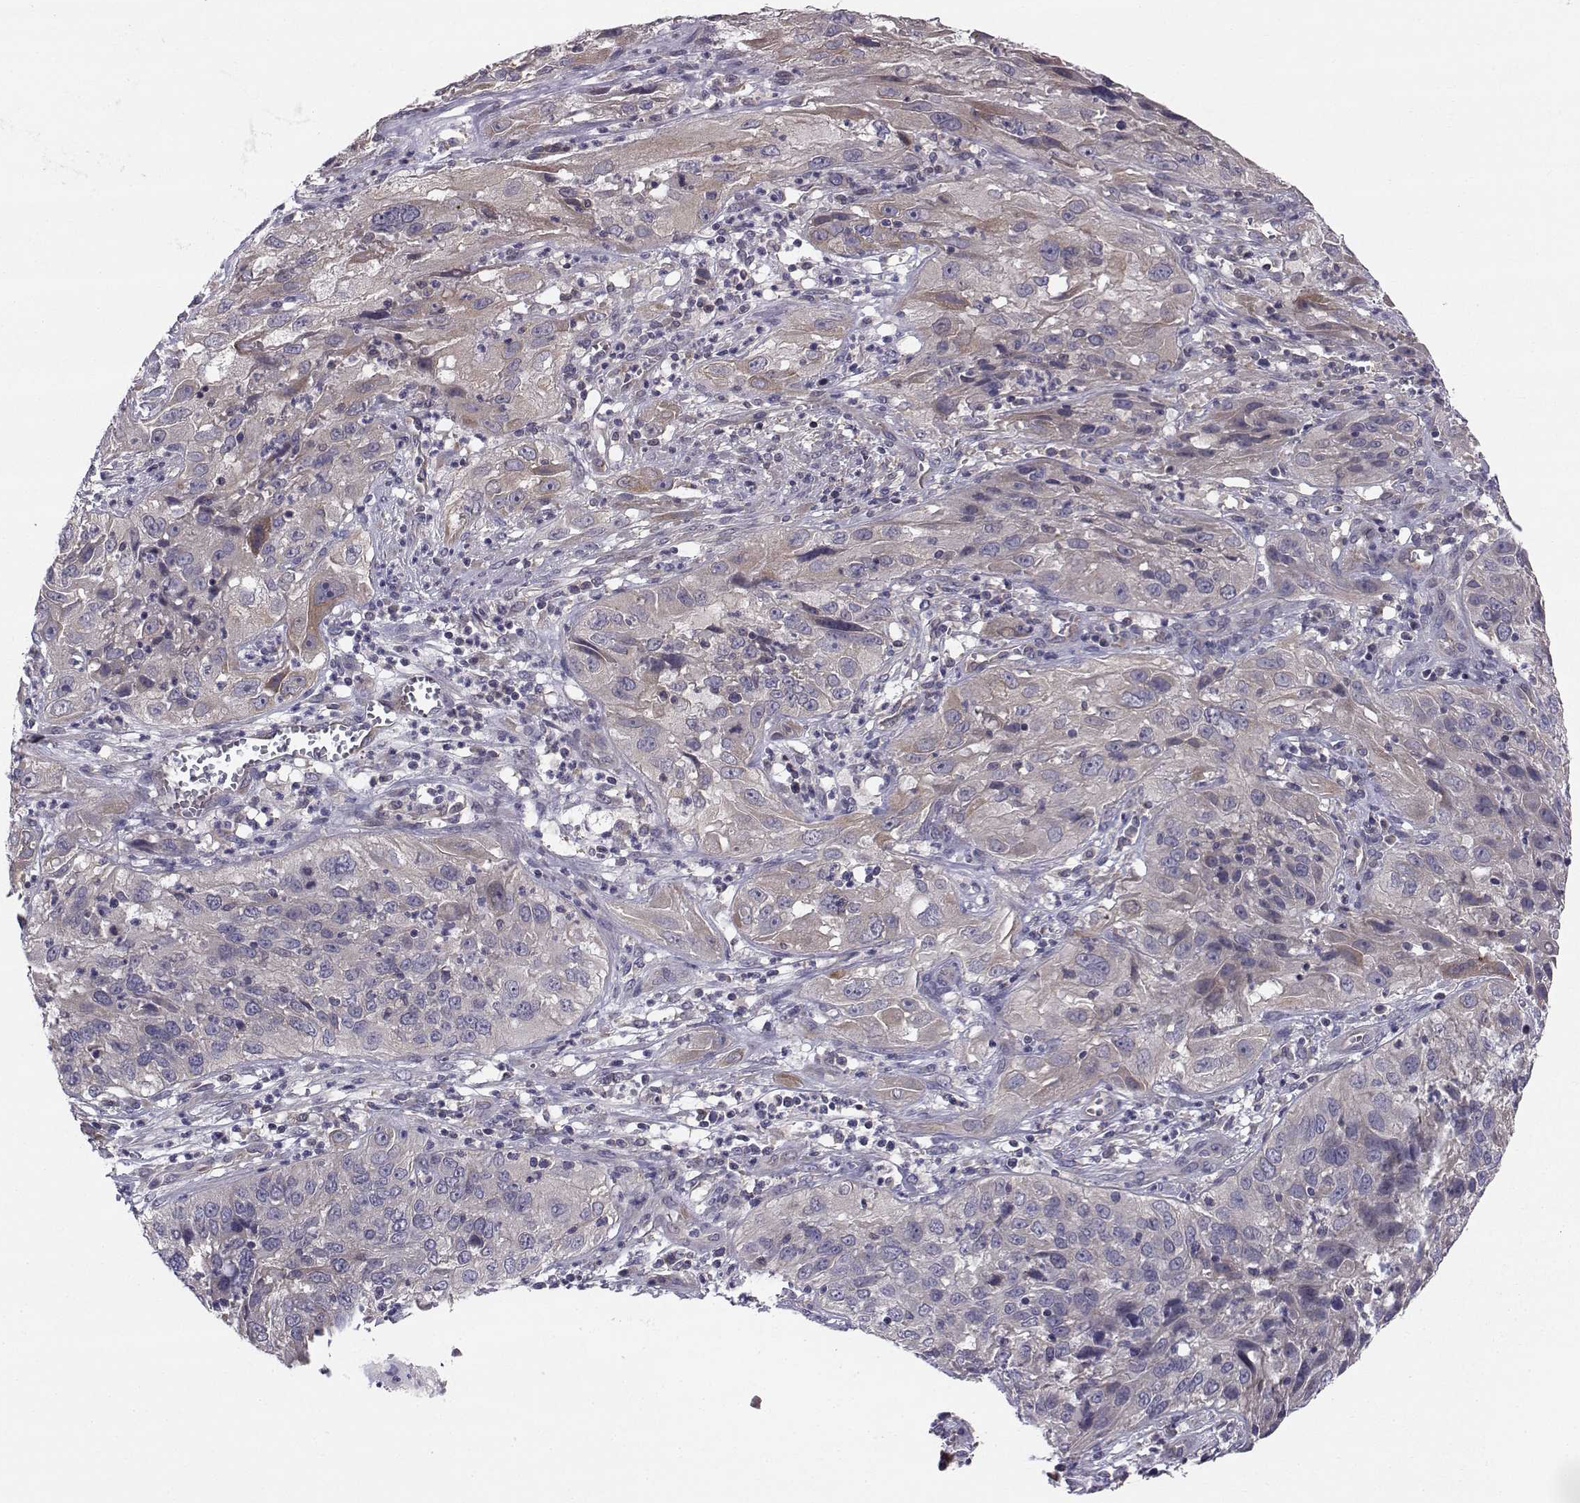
{"staining": {"intensity": "moderate", "quantity": "<25%", "location": "cytoplasmic/membranous"}, "tissue": "cervical cancer", "cell_type": "Tumor cells", "image_type": "cancer", "snomed": [{"axis": "morphology", "description": "Squamous cell carcinoma, NOS"}, {"axis": "topography", "description": "Cervix"}], "caption": "A low amount of moderate cytoplasmic/membranous staining is present in approximately <25% of tumor cells in cervical cancer tissue.", "gene": "PEX5L", "patient": {"sex": "female", "age": 32}}